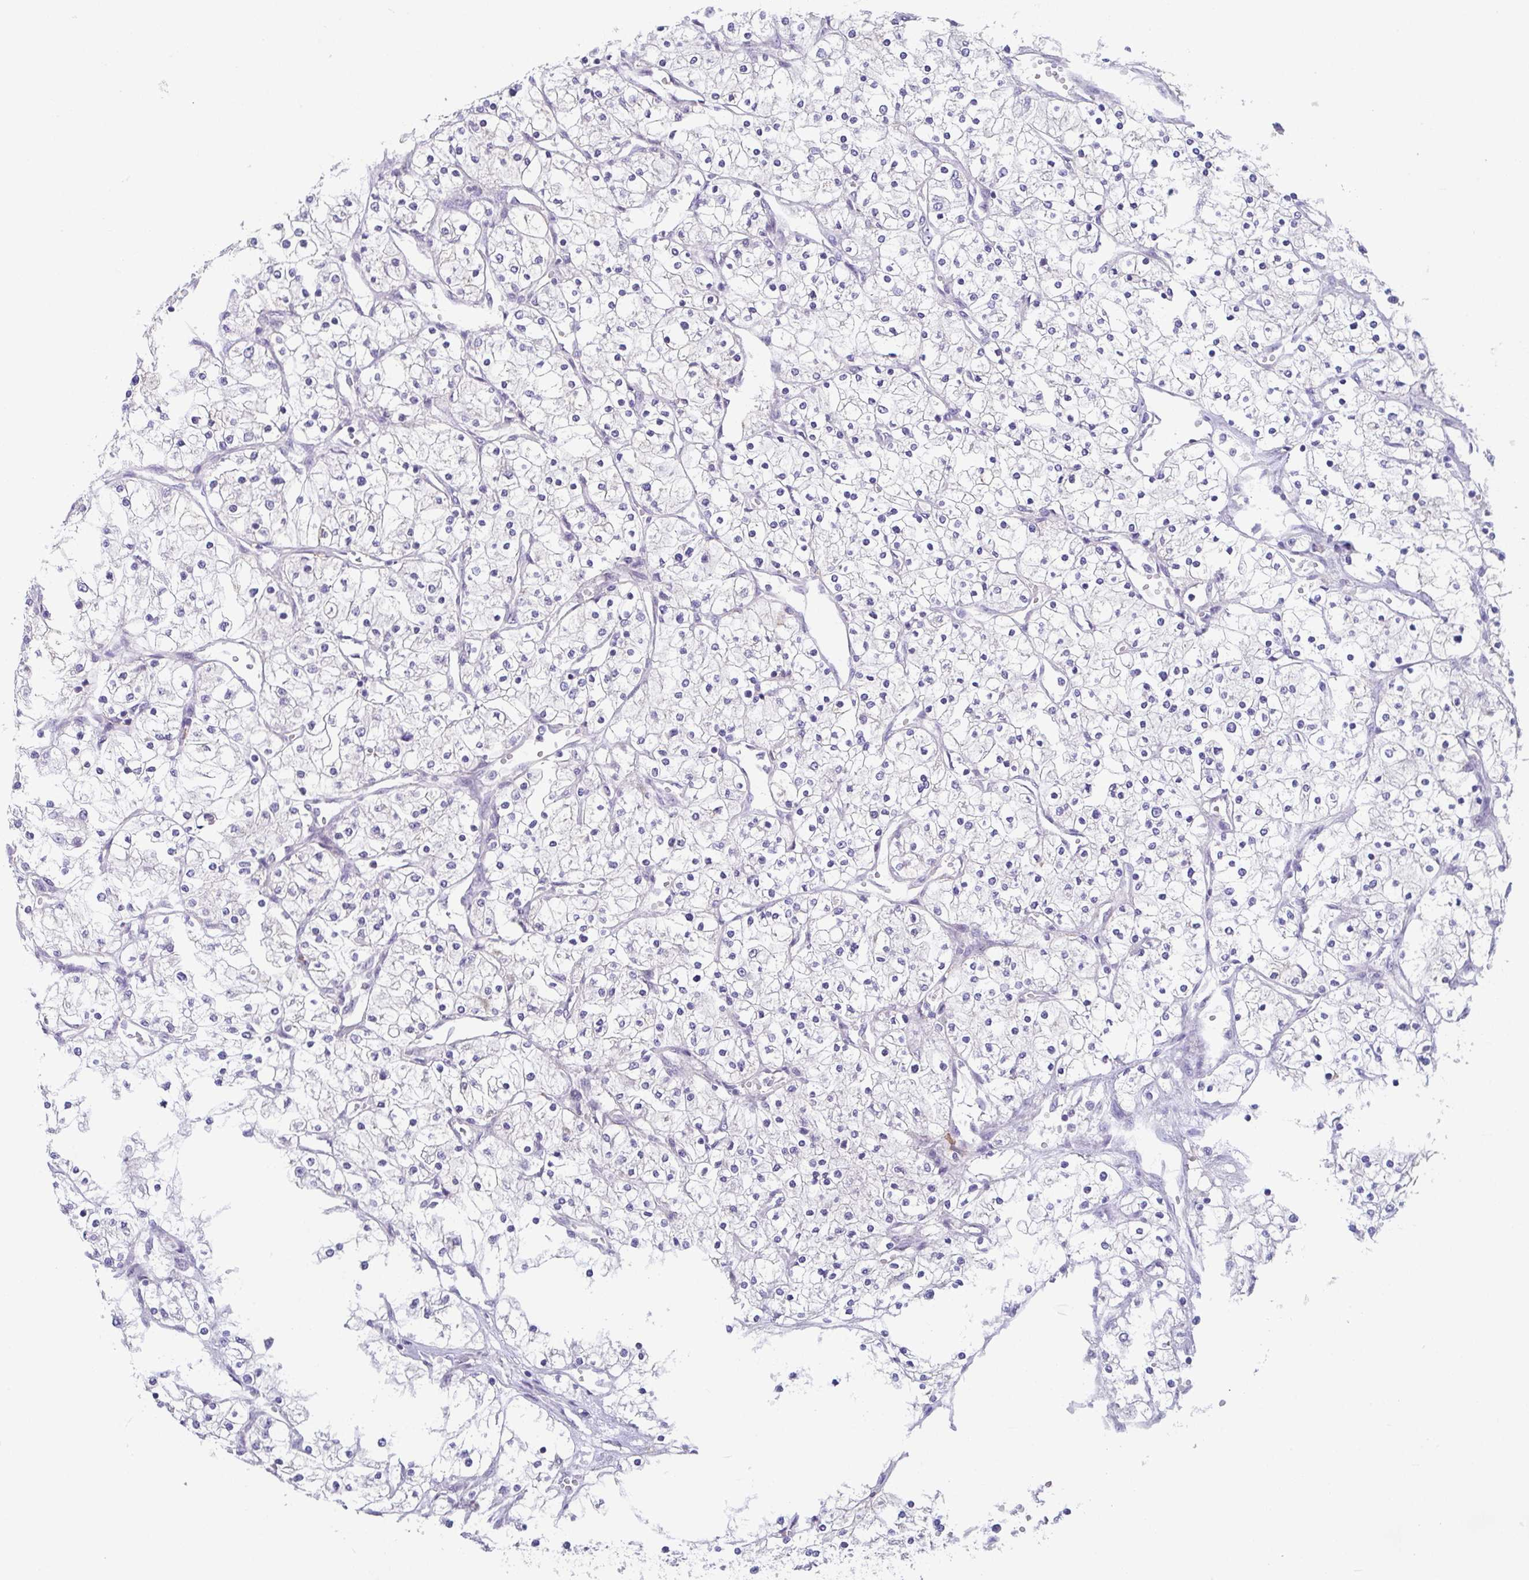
{"staining": {"intensity": "negative", "quantity": "none", "location": "none"}, "tissue": "renal cancer", "cell_type": "Tumor cells", "image_type": "cancer", "snomed": [{"axis": "morphology", "description": "Adenocarcinoma, NOS"}, {"axis": "topography", "description": "Kidney"}], "caption": "Renal cancer (adenocarcinoma) stained for a protein using immunohistochemistry shows no expression tumor cells.", "gene": "GLTPD2", "patient": {"sex": "male", "age": 80}}